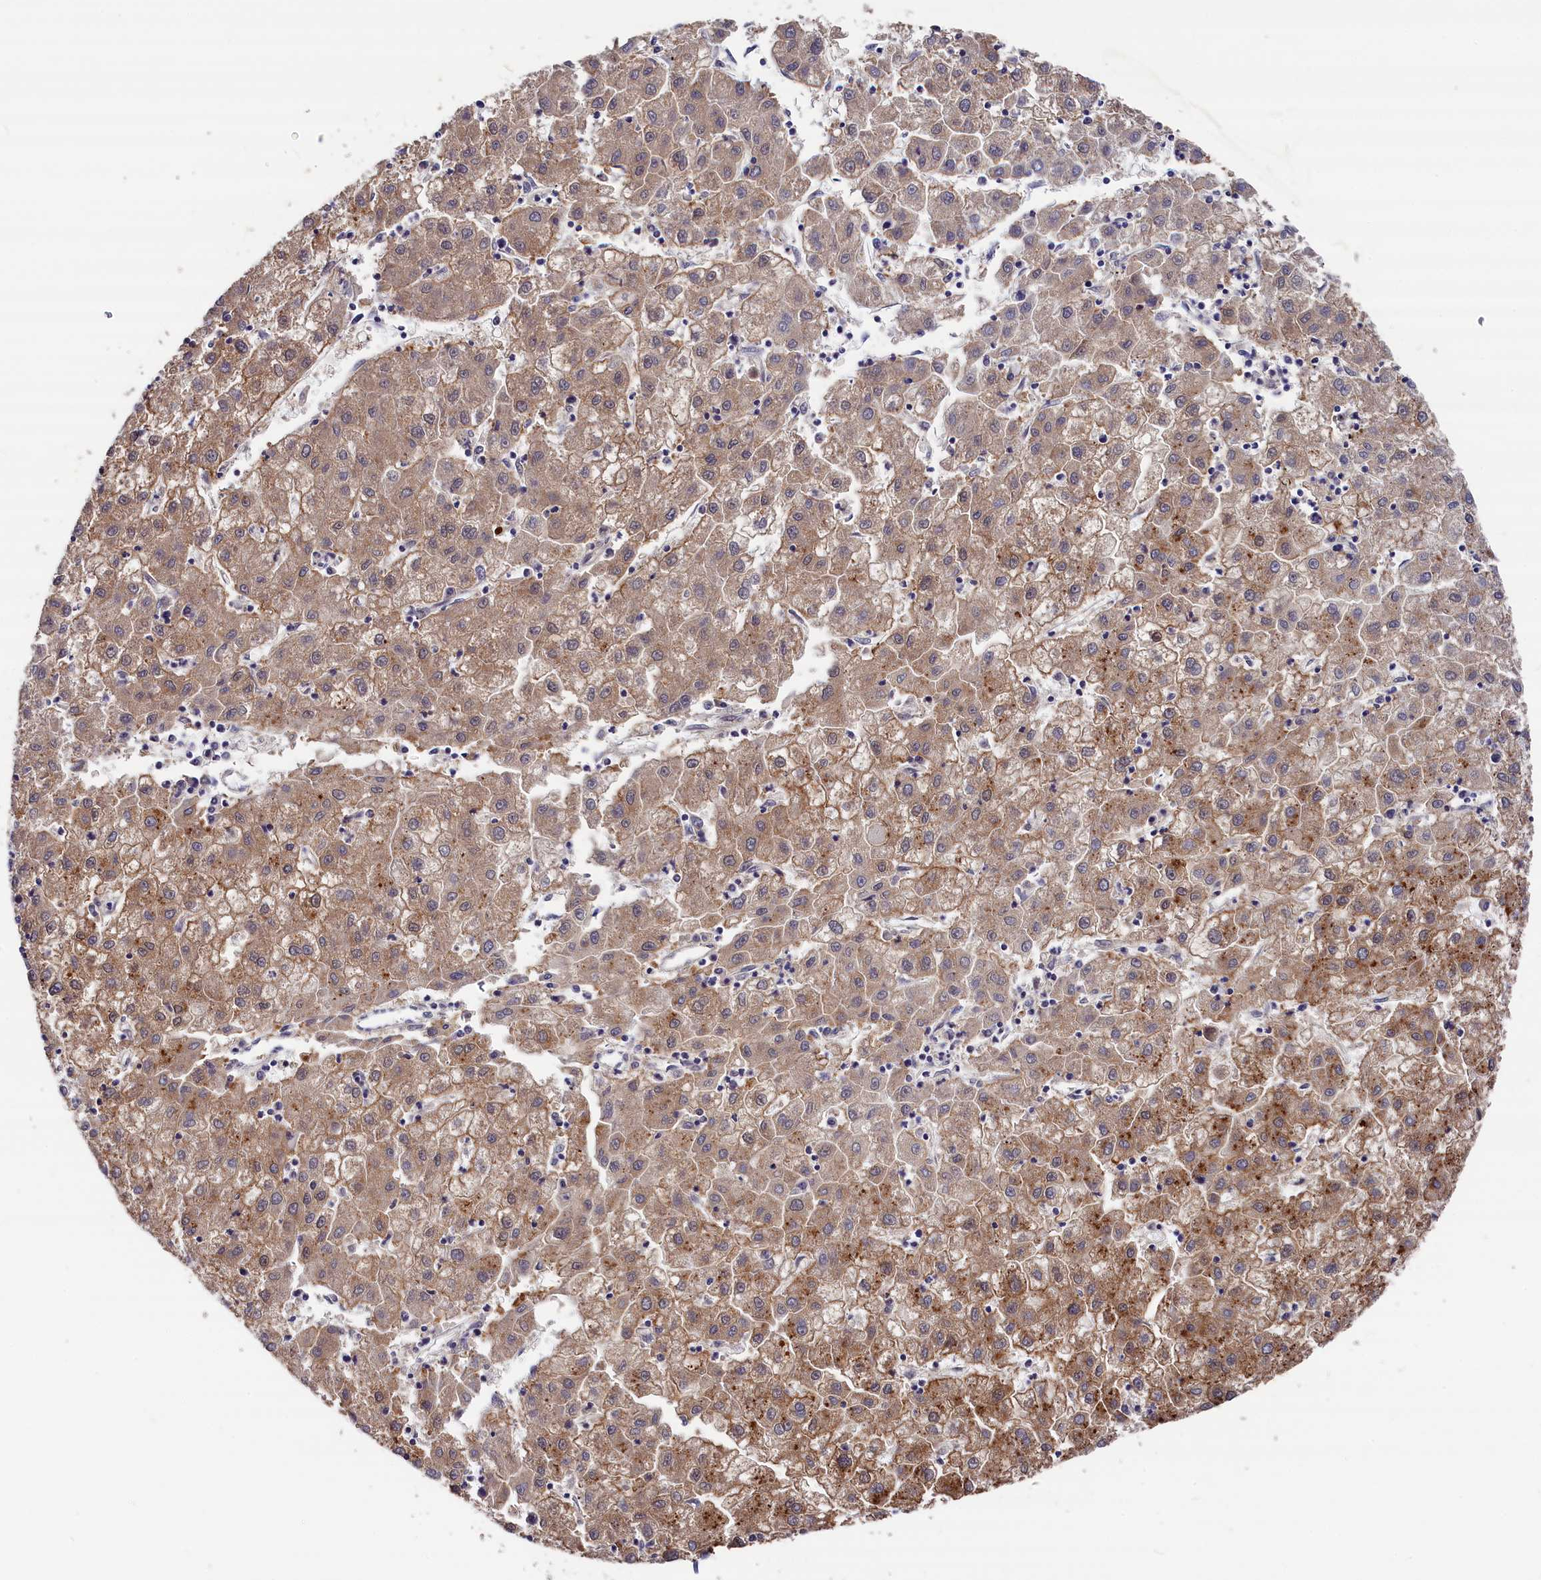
{"staining": {"intensity": "moderate", "quantity": ">75%", "location": "cytoplasmic/membranous"}, "tissue": "liver cancer", "cell_type": "Tumor cells", "image_type": "cancer", "snomed": [{"axis": "morphology", "description": "Carcinoma, Hepatocellular, NOS"}, {"axis": "topography", "description": "Liver"}], "caption": "An immunohistochemistry (IHC) histopathology image of neoplastic tissue is shown. Protein staining in brown labels moderate cytoplasmic/membranous positivity in hepatocellular carcinoma (liver) within tumor cells.", "gene": "ADRM1", "patient": {"sex": "male", "age": 72}}